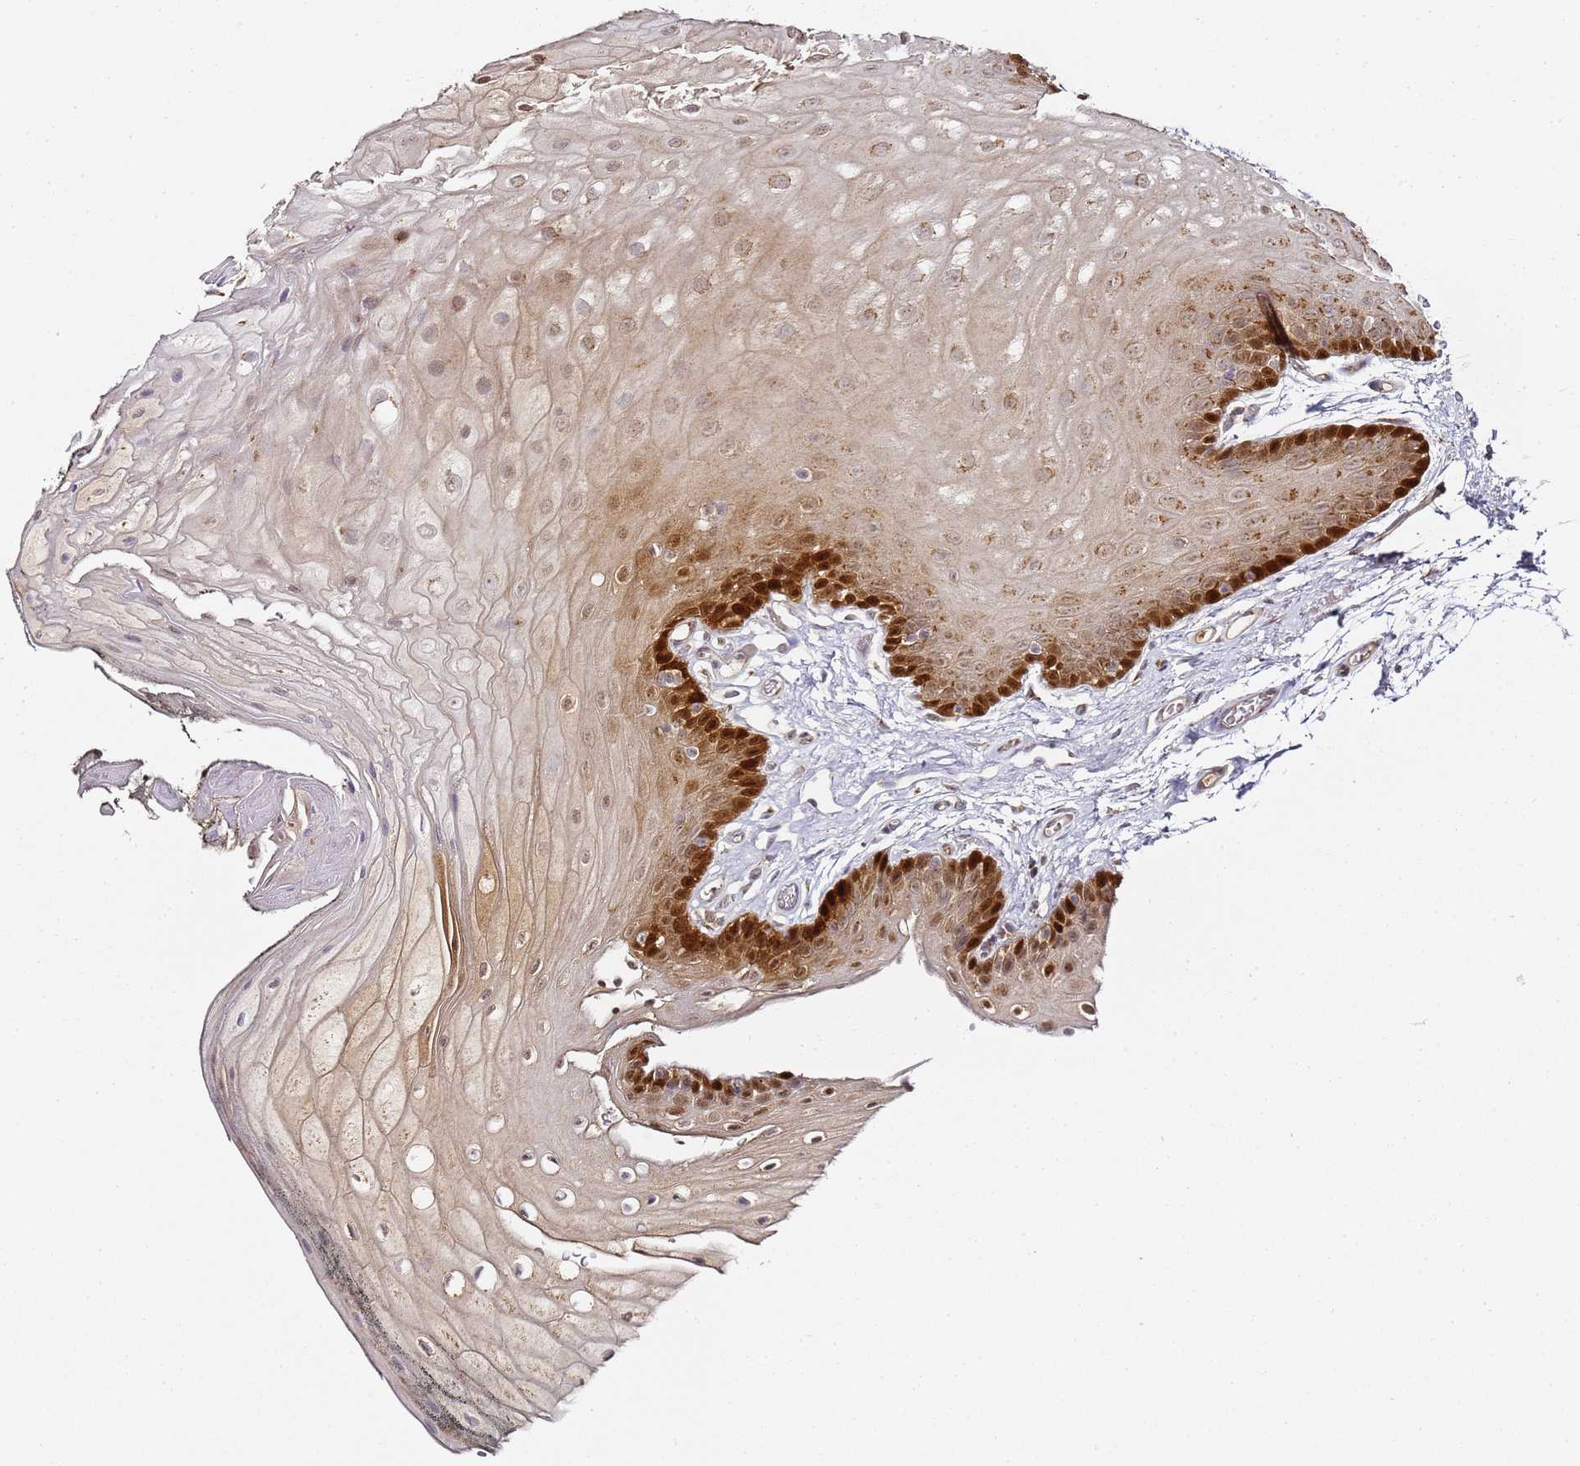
{"staining": {"intensity": "strong", "quantity": "<25%", "location": "nuclear"}, "tissue": "oral mucosa", "cell_type": "Squamous epithelial cells", "image_type": "normal", "snomed": [{"axis": "morphology", "description": "Normal tissue, NOS"}, {"axis": "morphology", "description": "Squamous cell carcinoma, NOS"}, {"axis": "topography", "description": "Oral tissue"}, {"axis": "topography", "description": "Head-Neck"}], "caption": "About <25% of squamous epithelial cells in unremarkable oral mucosa show strong nuclear protein positivity as visualized by brown immunohistochemical staining.", "gene": "MRPL49", "patient": {"sex": "female", "age": 81}}